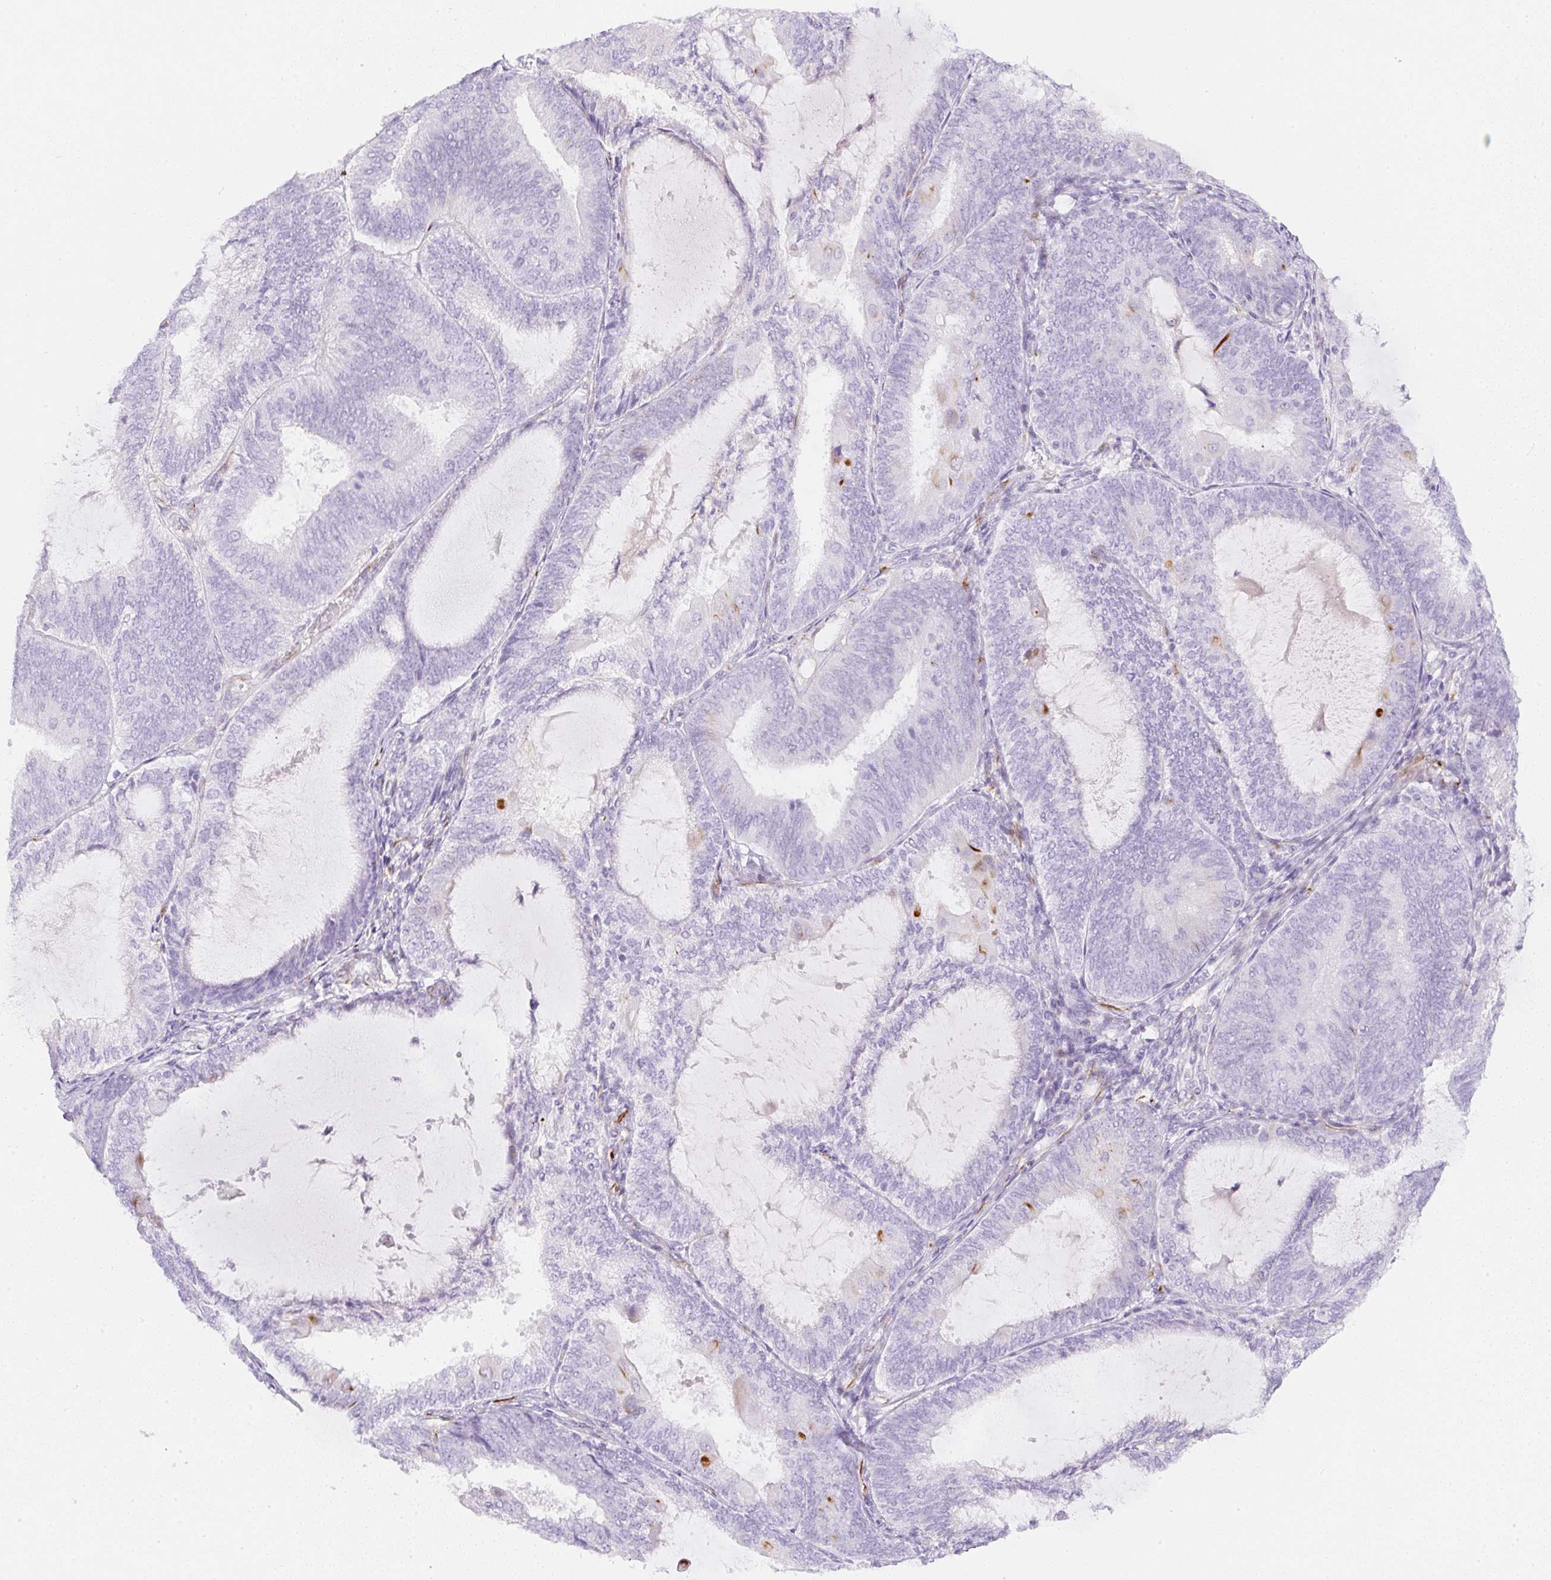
{"staining": {"intensity": "negative", "quantity": "none", "location": "none"}, "tissue": "endometrial cancer", "cell_type": "Tumor cells", "image_type": "cancer", "snomed": [{"axis": "morphology", "description": "Adenocarcinoma, NOS"}, {"axis": "topography", "description": "Endometrium"}], "caption": "This is an IHC photomicrograph of endometrial cancer (adenocarcinoma). There is no staining in tumor cells.", "gene": "ZNF689", "patient": {"sex": "female", "age": 81}}